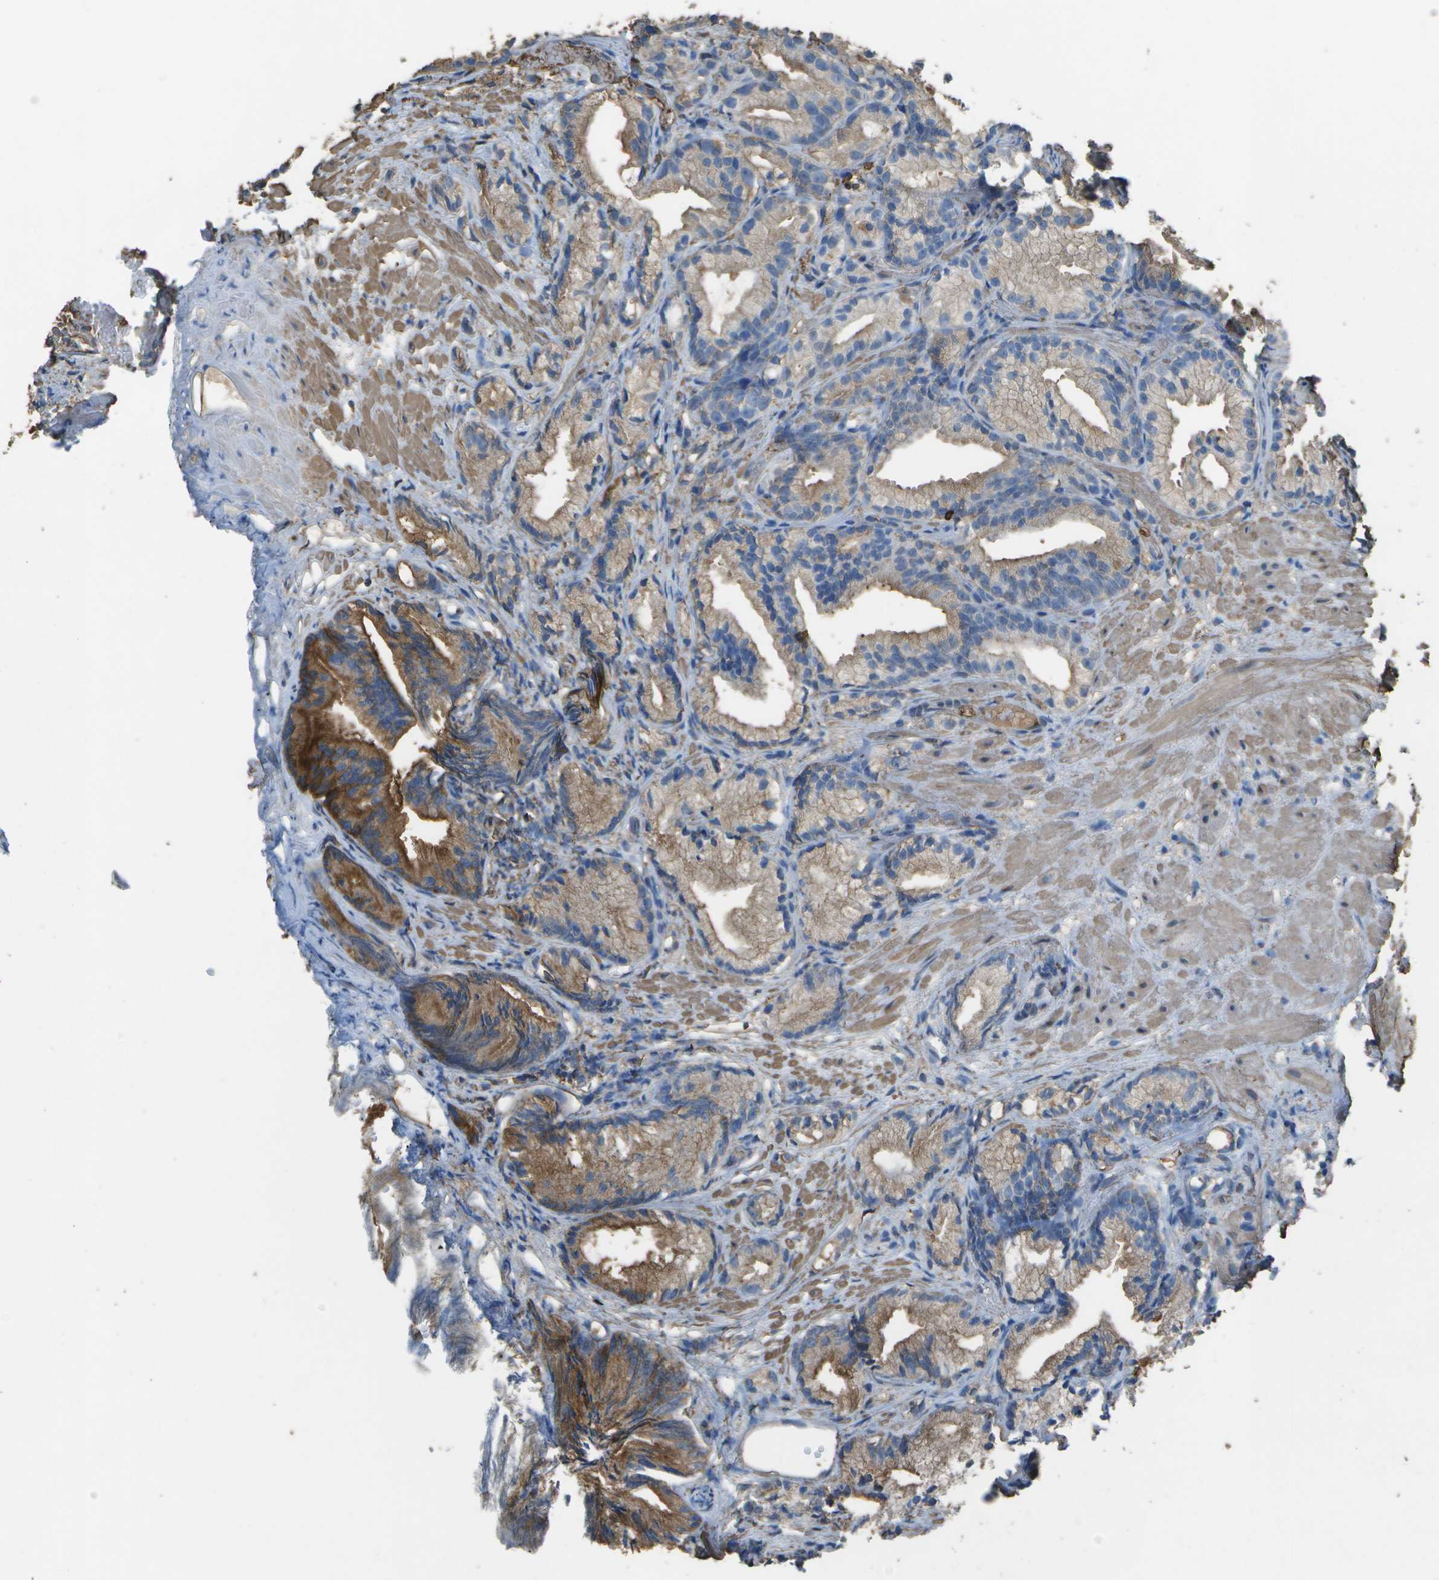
{"staining": {"intensity": "moderate", "quantity": ">75%", "location": "cytoplasmic/membranous"}, "tissue": "prostate cancer", "cell_type": "Tumor cells", "image_type": "cancer", "snomed": [{"axis": "morphology", "description": "Adenocarcinoma, Low grade"}, {"axis": "topography", "description": "Prostate"}], "caption": "Protein expression analysis of human prostate cancer reveals moderate cytoplasmic/membranous expression in about >75% of tumor cells.", "gene": "CYP4F11", "patient": {"sex": "male", "age": 89}}